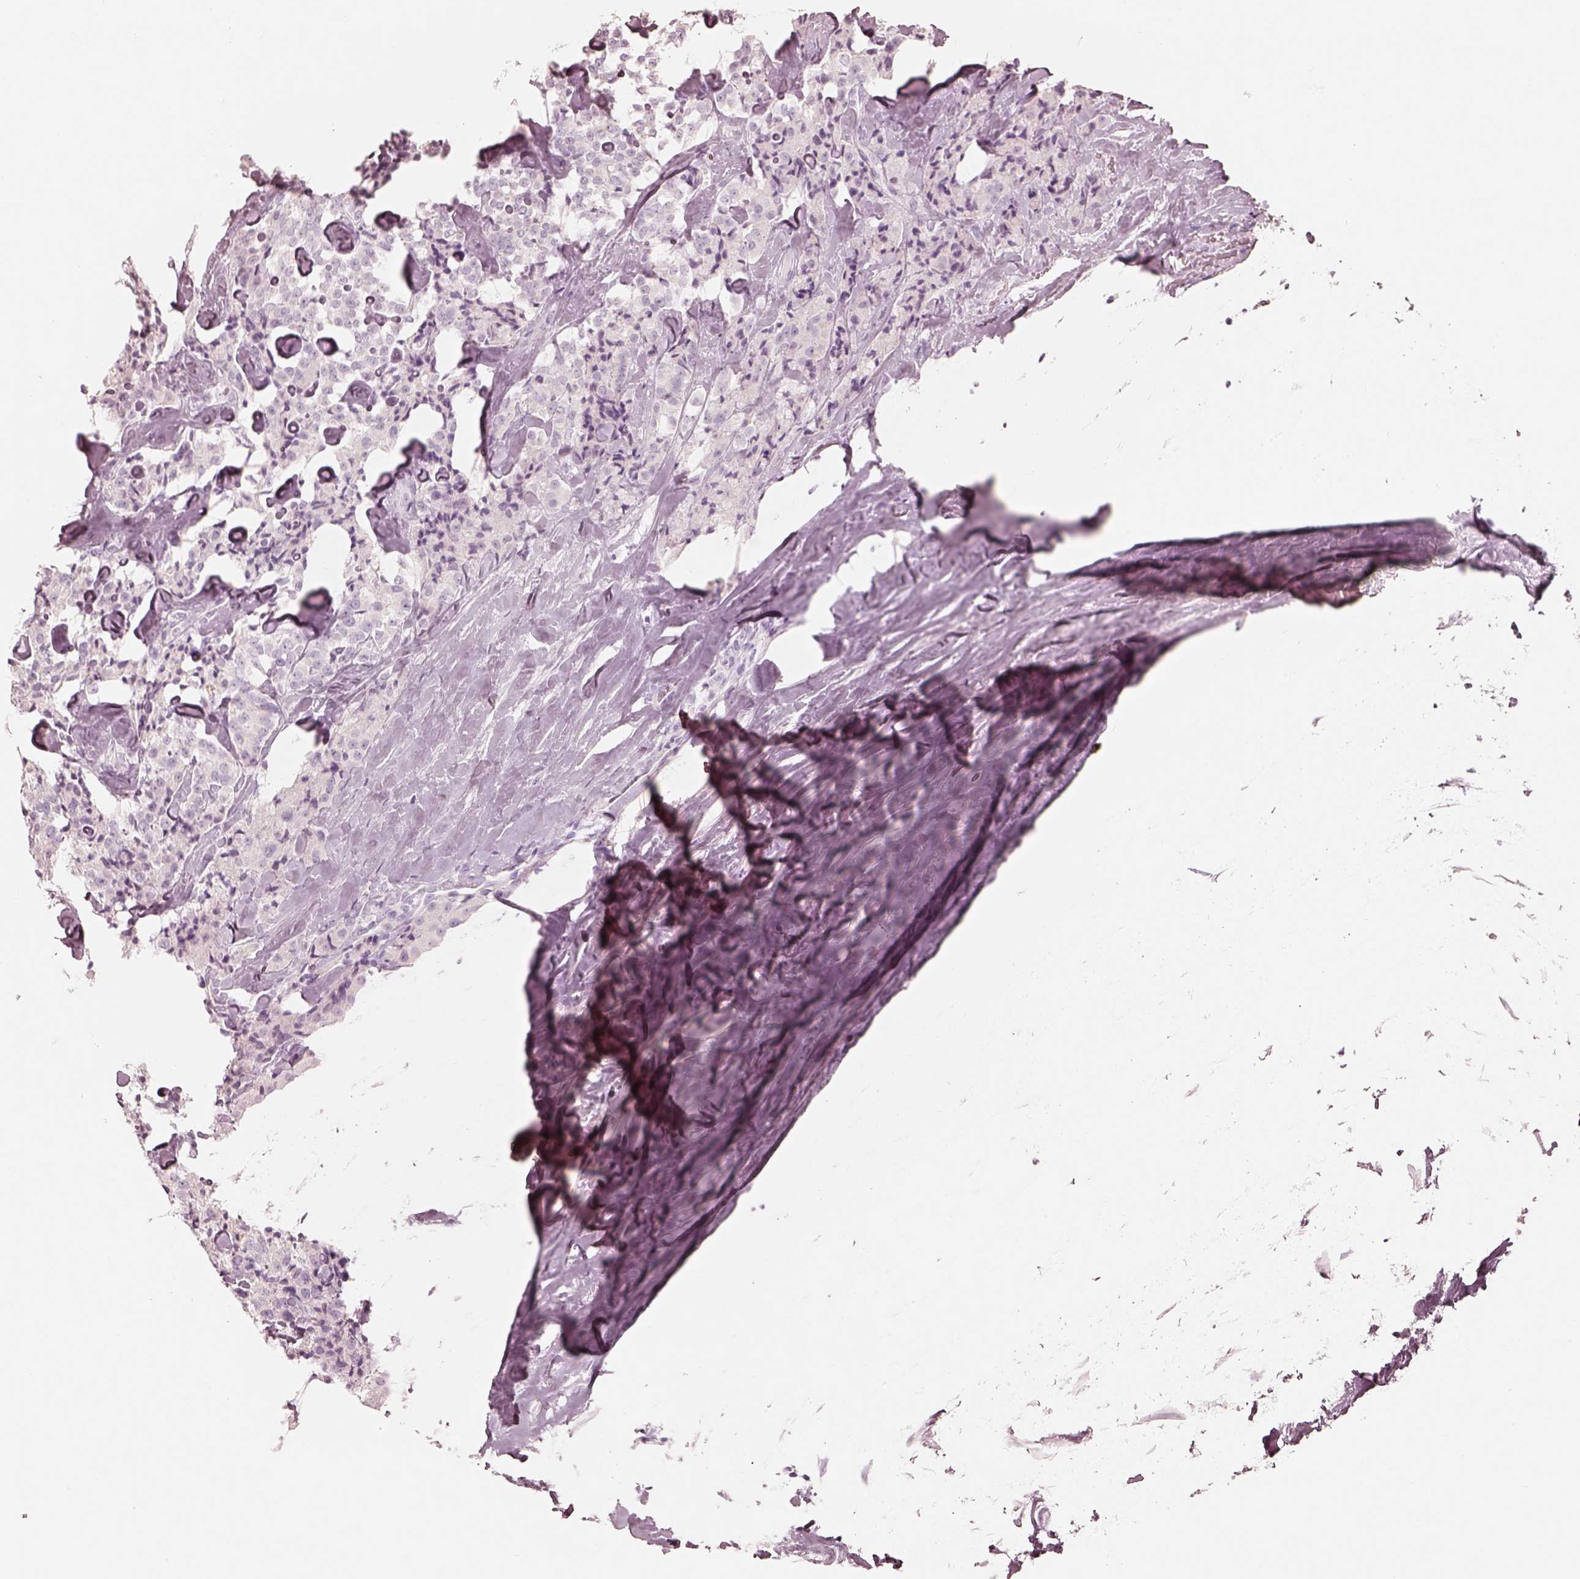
{"staining": {"intensity": "negative", "quantity": "none", "location": "none"}, "tissue": "carcinoid", "cell_type": "Tumor cells", "image_type": "cancer", "snomed": [{"axis": "morphology", "description": "Carcinoid, malignant, NOS"}, {"axis": "topography", "description": "Pancreas"}], "caption": "IHC micrograph of neoplastic tissue: human malignant carcinoid stained with DAB (3,3'-diaminobenzidine) exhibits no significant protein staining in tumor cells. (DAB immunohistochemistry (IHC), high magnification).", "gene": "PON3", "patient": {"sex": "male", "age": 41}}